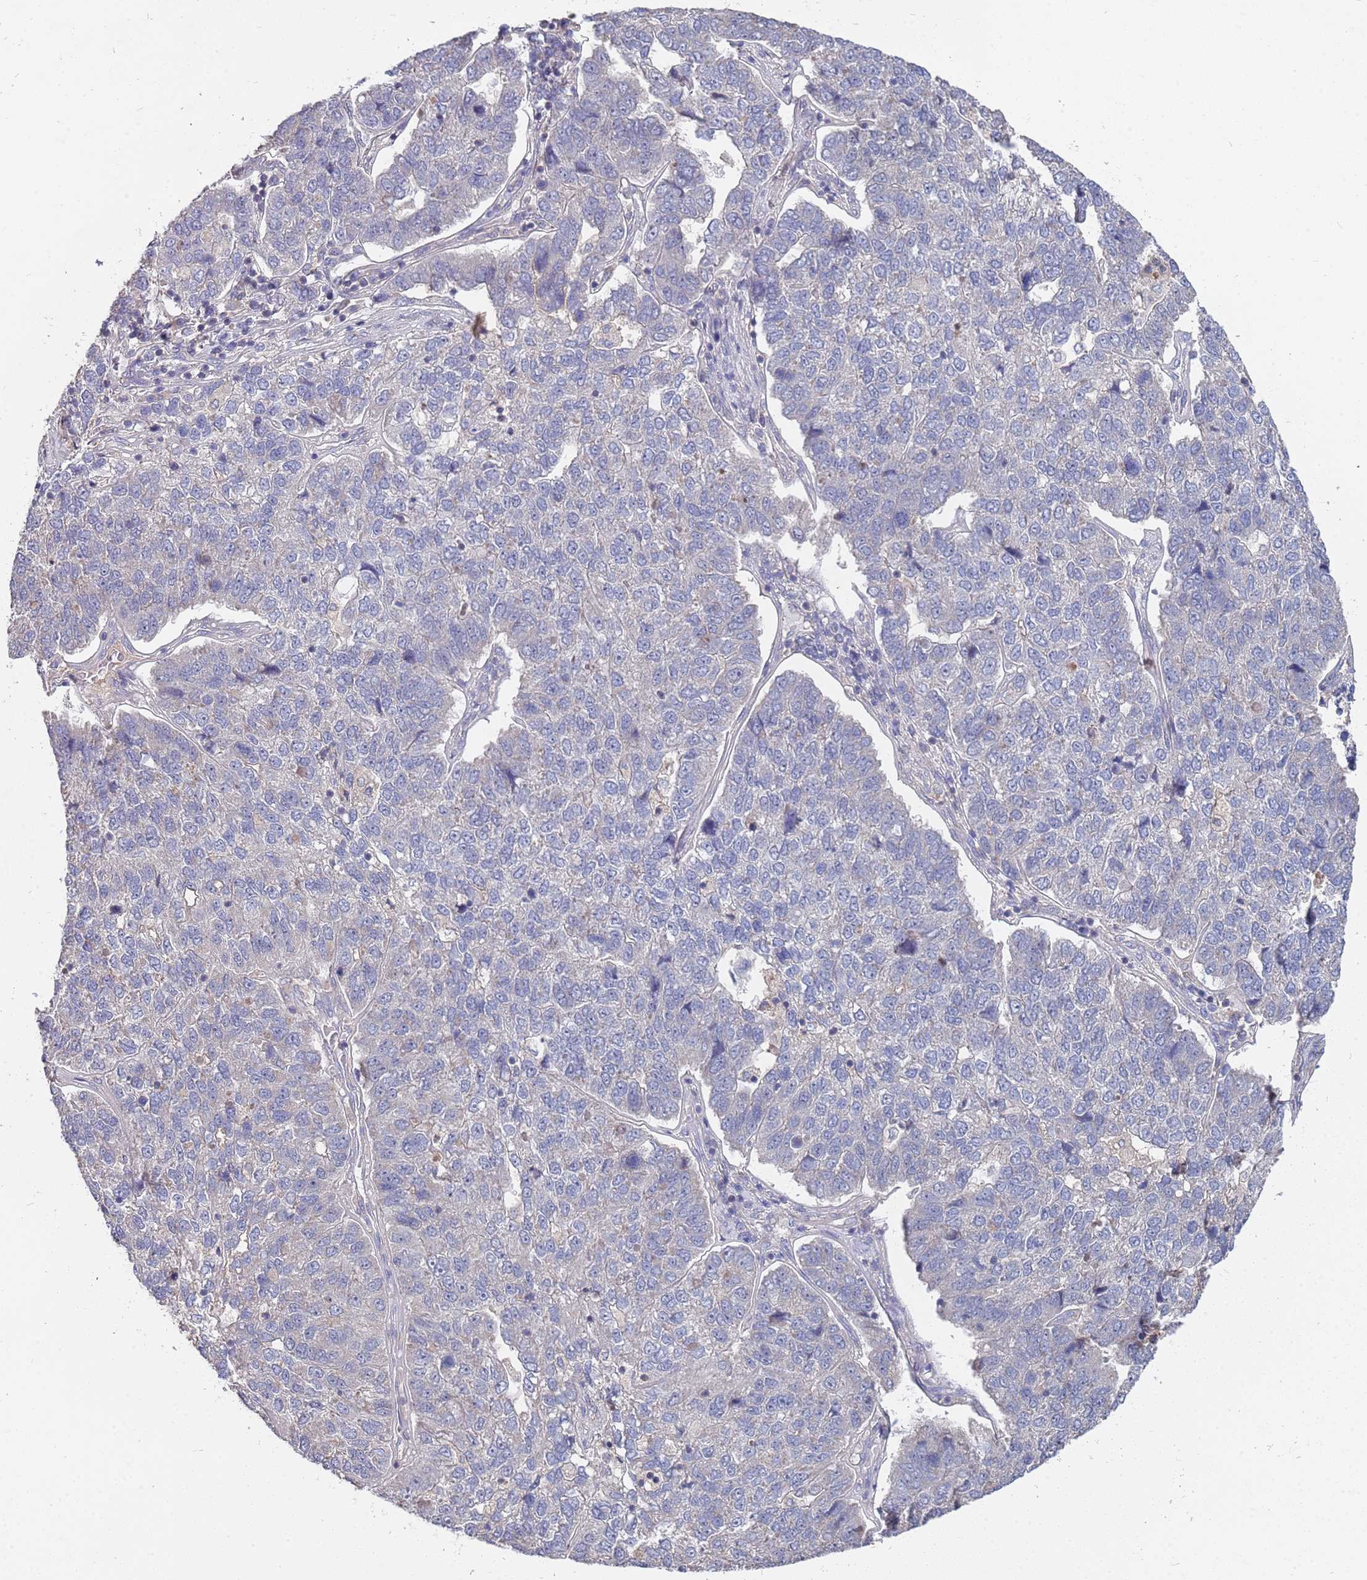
{"staining": {"intensity": "negative", "quantity": "none", "location": "none"}, "tissue": "pancreatic cancer", "cell_type": "Tumor cells", "image_type": "cancer", "snomed": [{"axis": "morphology", "description": "Adenocarcinoma, NOS"}, {"axis": "topography", "description": "Pancreas"}], "caption": "Tumor cells are negative for protein expression in human pancreatic cancer (adenocarcinoma).", "gene": "TCEANC2", "patient": {"sex": "female", "age": 61}}